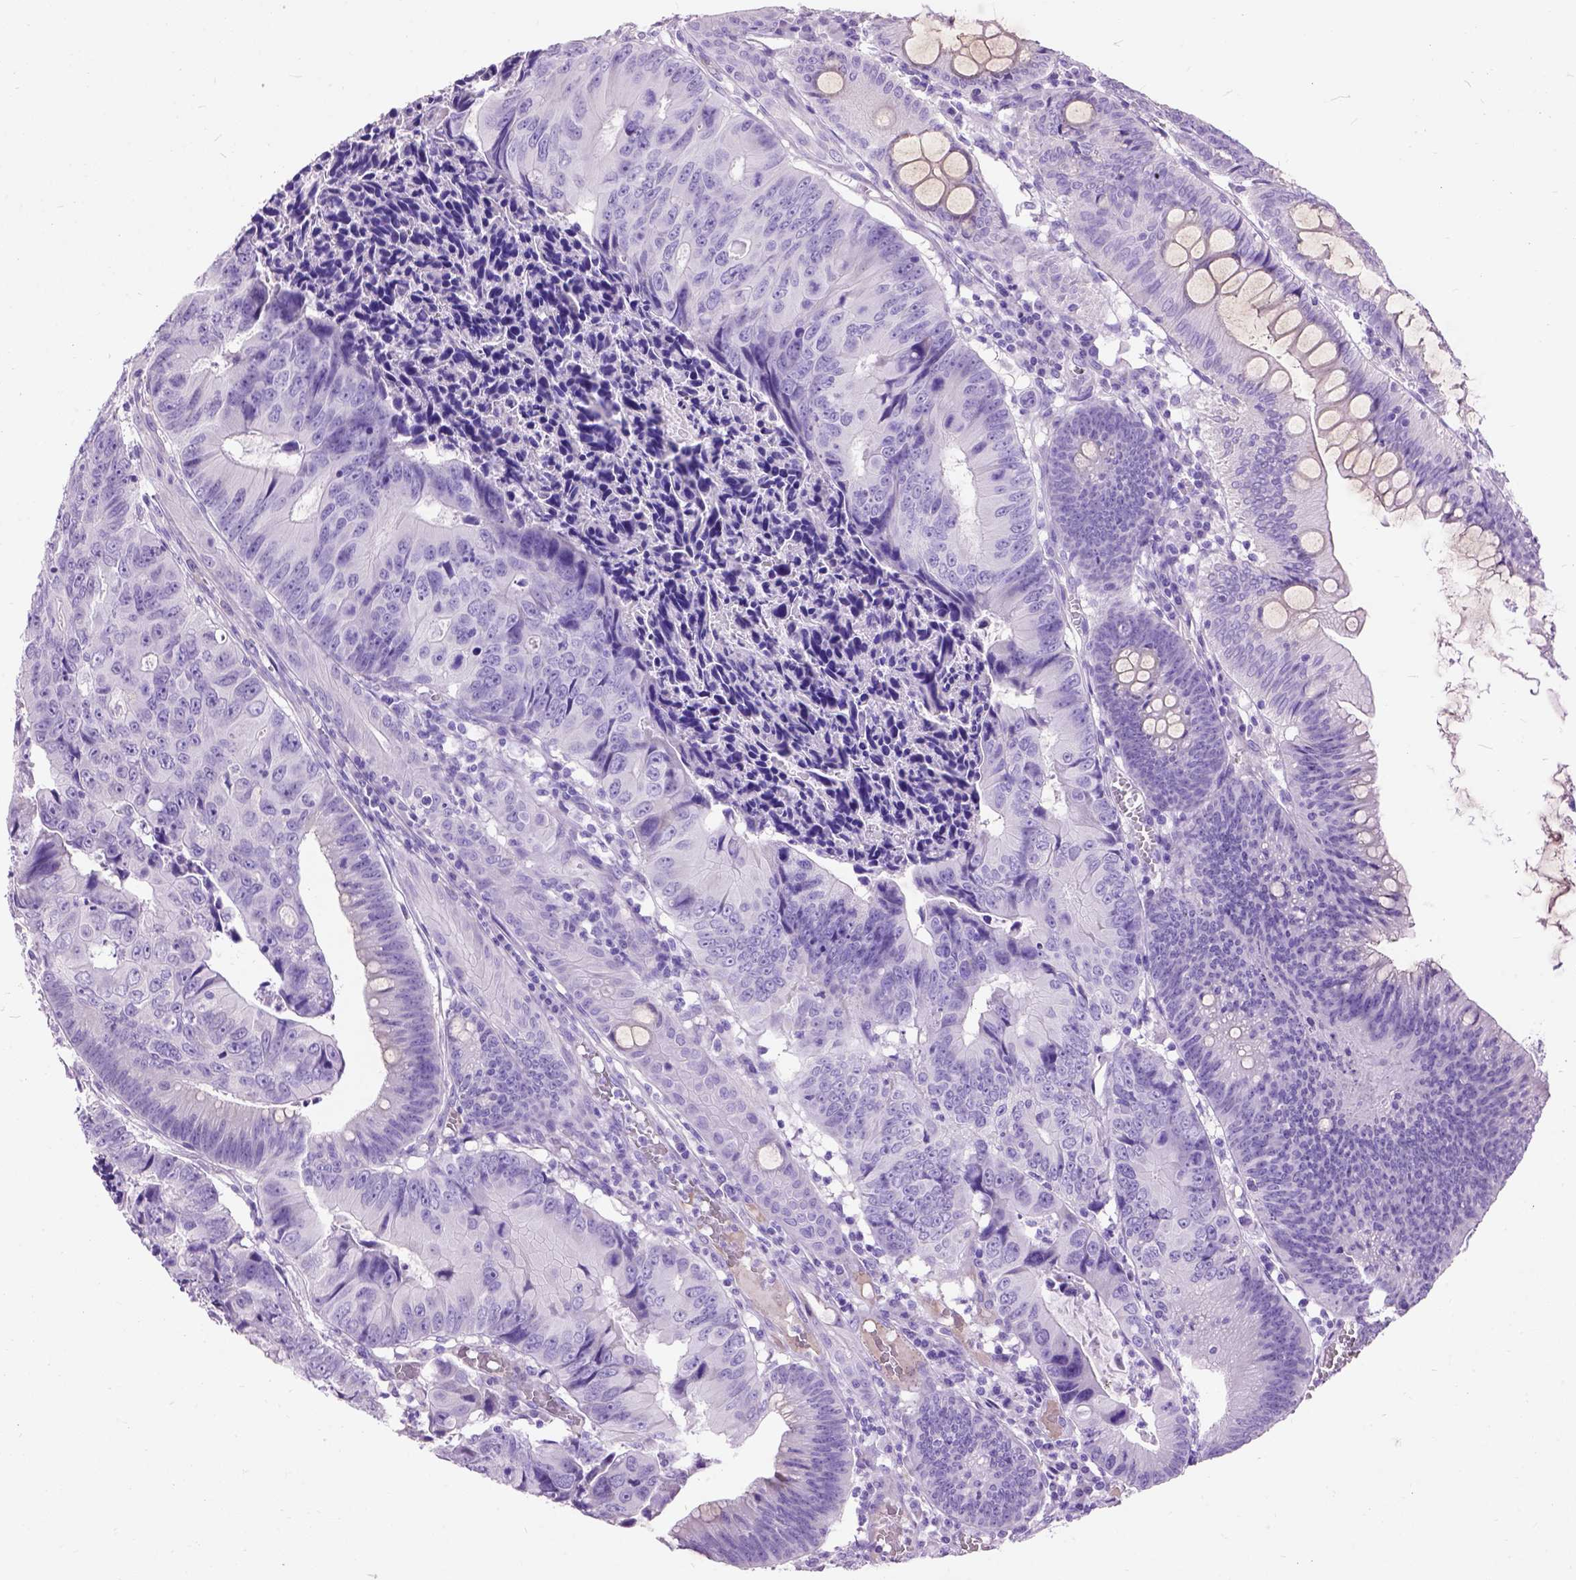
{"staining": {"intensity": "negative", "quantity": "none", "location": "none"}, "tissue": "colorectal cancer", "cell_type": "Tumor cells", "image_type": "cancer", "snomed": [{"axis": "morphology", "description": "Adenocarcinoma, NOS"}, {"axis": "topography", "description": "Colon"}], "caption": "This is an immunohistochemistry micrograph of human colorectal adenocarcinoma. There is no staining in tumor cells.", "gene": "MAPT", "patient": {"sex": "female", "age": 87}}